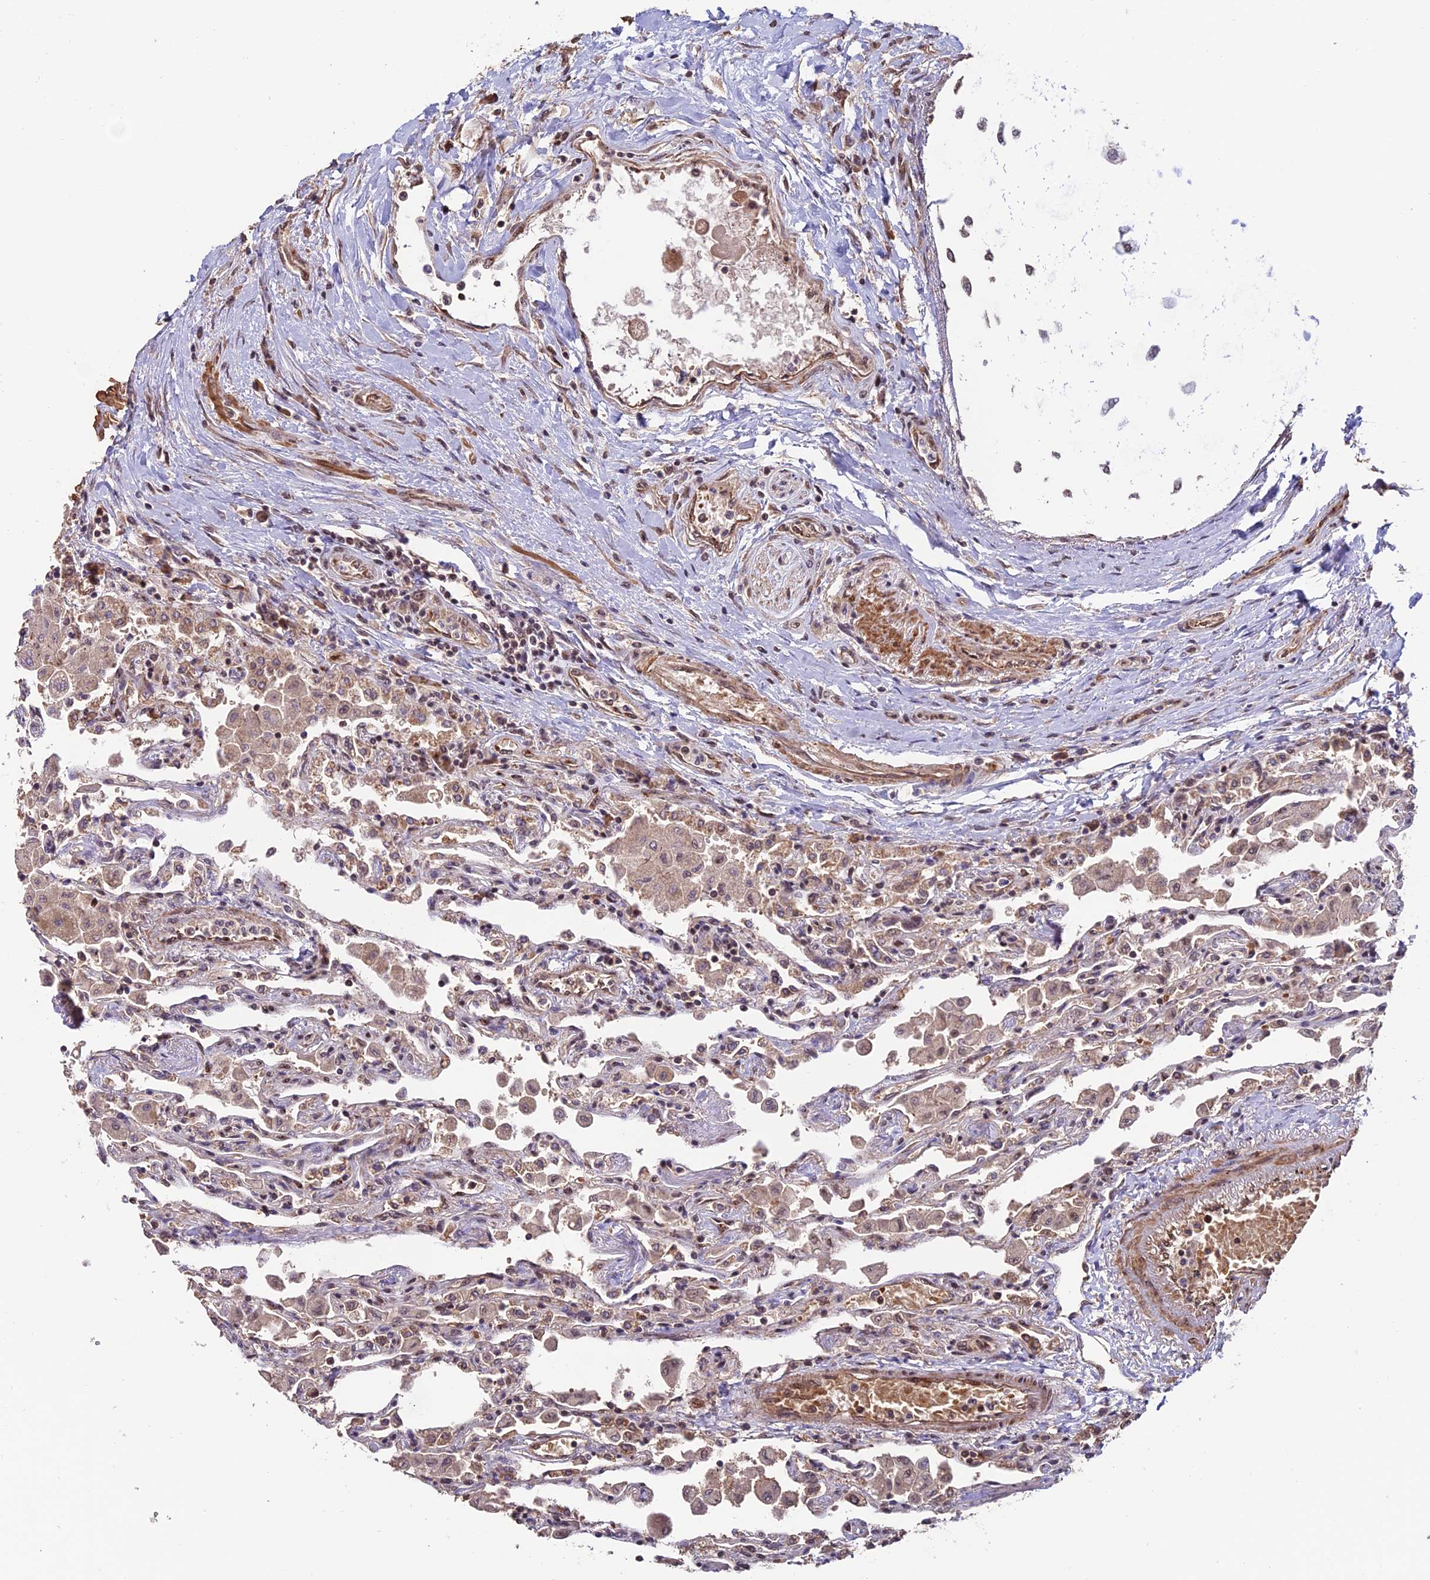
{"staining": {"intensity": "moderate", "quantity": "25%-75%", "location": "cytoplasmic/membranous,nuclear"}, "tissue": "lung", "cell_type": "Alveolar cells", "image_type": "normal", "snomed": [{"axis": "morphology", "description": "Normal tissue, NOS"}, {"axis": "topography", "description": "Bronchus"}, {"axis": "topography", "description": "Lung"}], "caption": "Alveolar cells show medium levels of moderate cytoplasmic/membranous,nuclear staining in about 25%-75% of cells in benign human lung.", "gene": "CABIN1", "patient": {"sex": "female", "age": 49}}